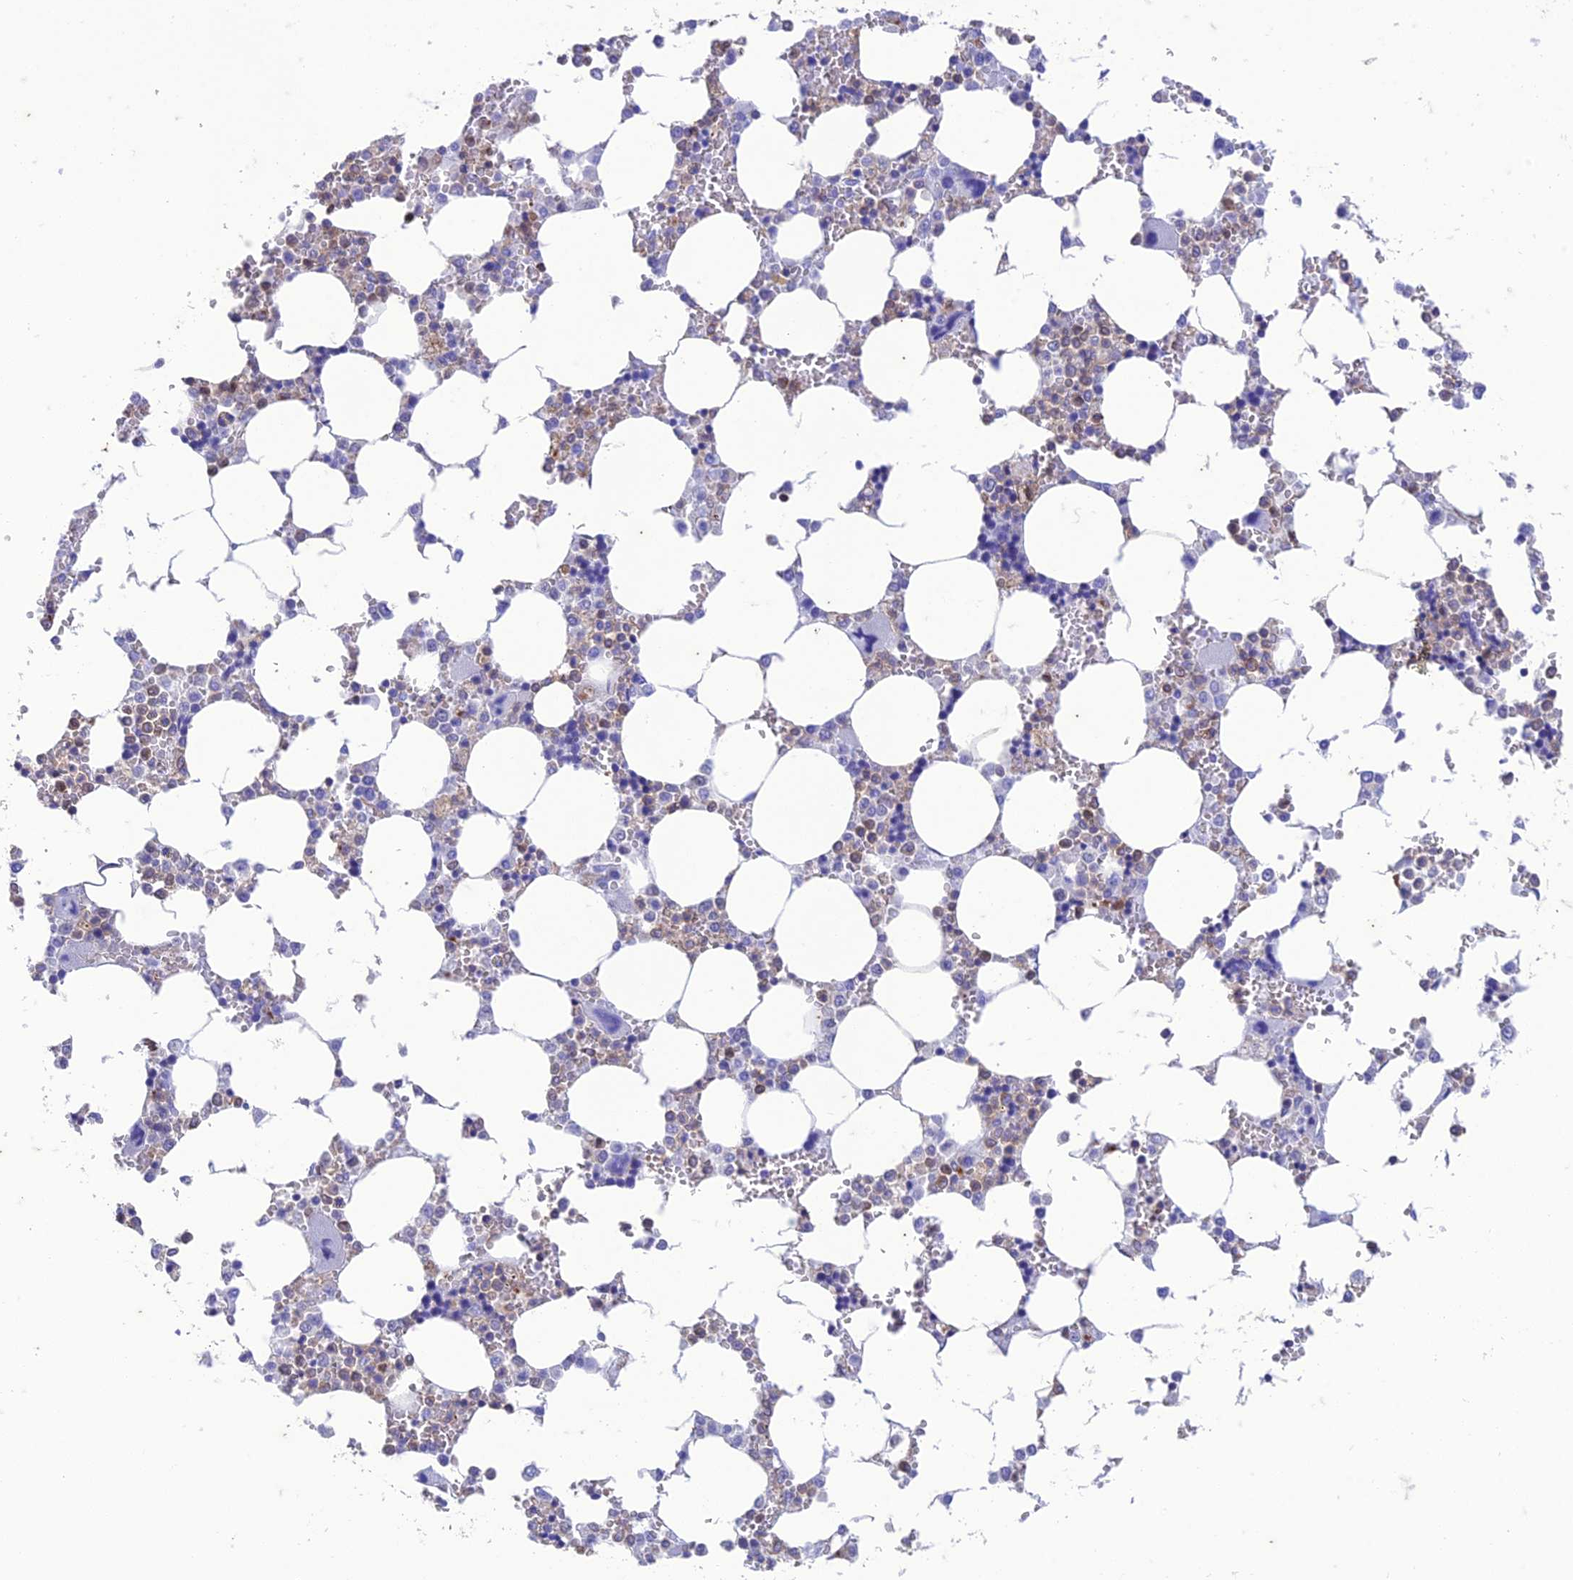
{"staining": {"intensity": "weak", "quantity": "25%-75%", "location": "cytoplasmic/membranous"}, "tissue": "bone marrow", "cell_type": "Hematopoietic cells", "image_type": "normal", "snomed": [{"axis": "morphology", "description": "Normal tissue, NOS"}, {"axis": "topography", "description": "Bone marrow"}], "caption": "Protein expression analysis of benign bone marrow exhibits weak cytoplasmic/membranous expression in about 25%-75% of hematopoietic cells.", "gene": "FGF7", "patient": {"sex": "male", "age": 64}}